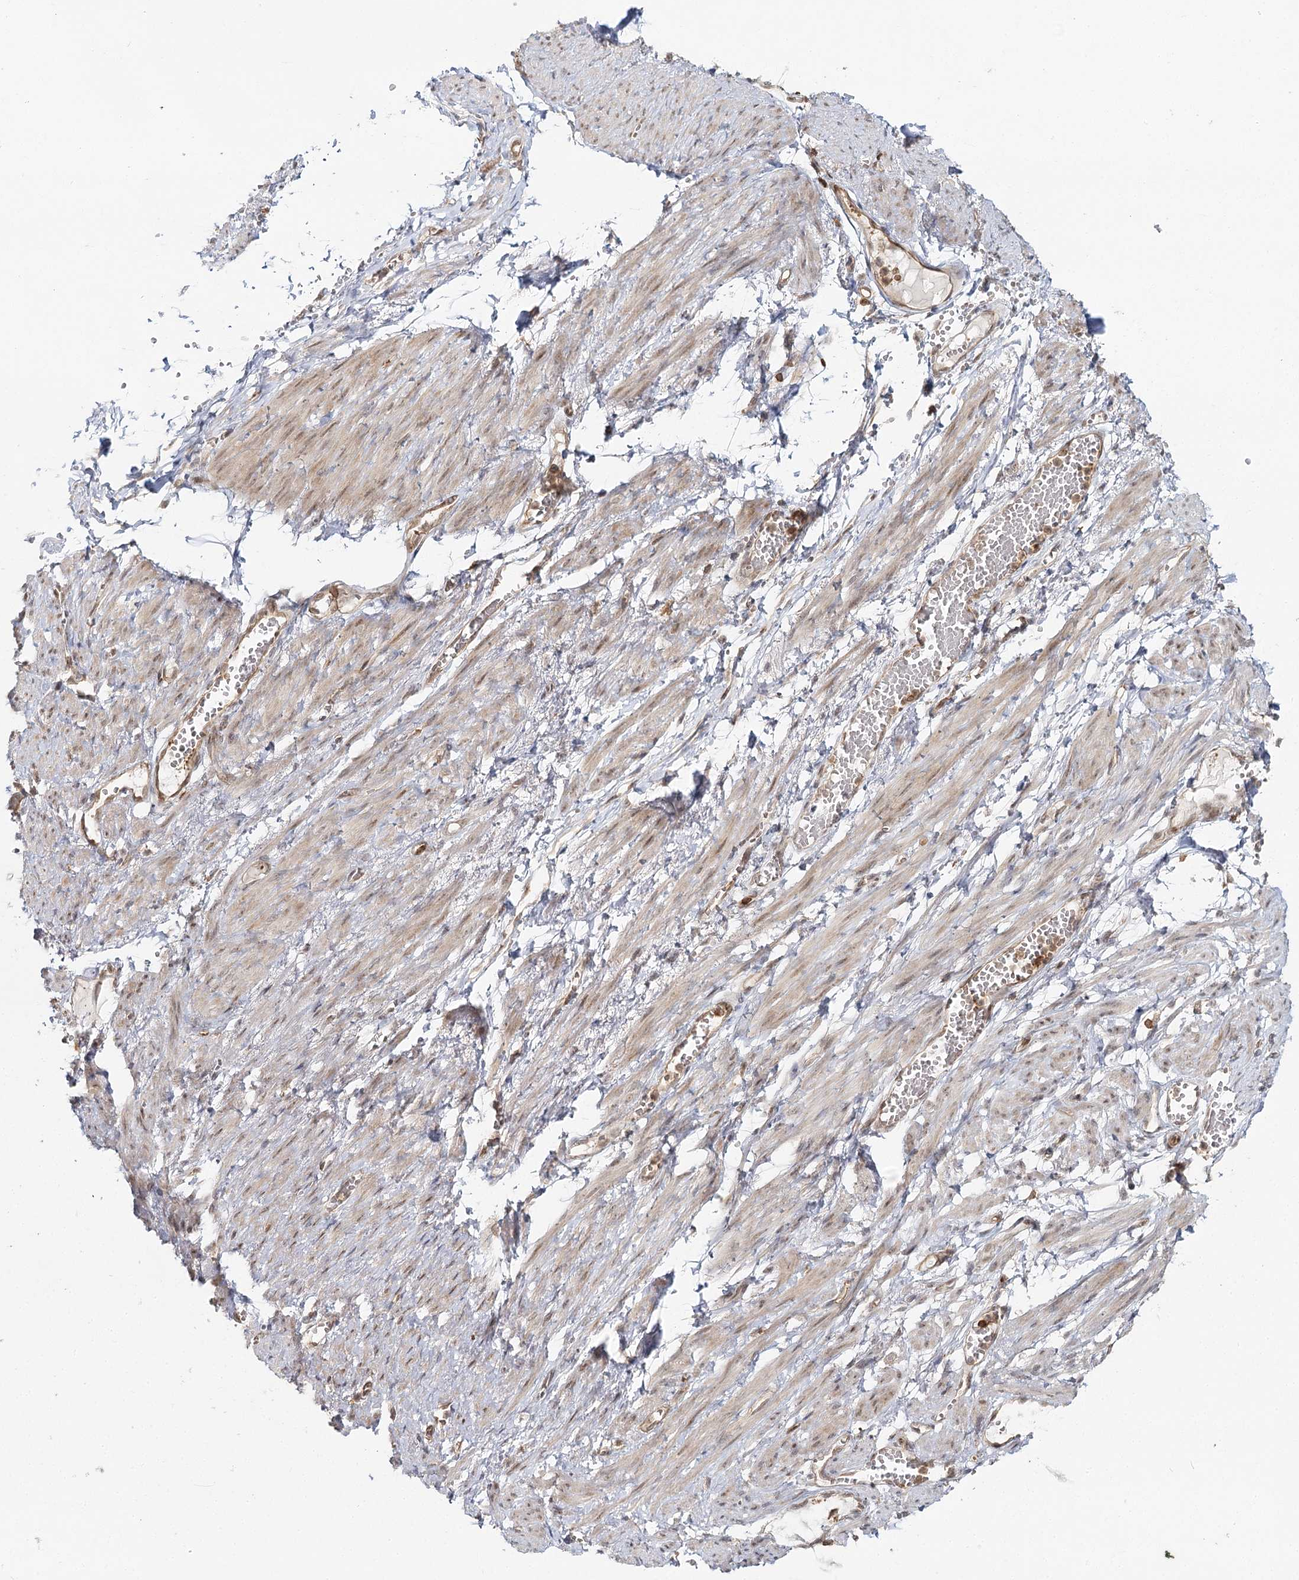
{"staining": {"intensity": "negative", "quantity": "none", "location": "none"}, "tissue": "adipose tissue", "cell_type": "Adipocytes", "image_type": "normal", "snomed": [{"axis": "morphology", "description": "Normal tissue, NOS"}, {"axis": "topography", "description": "Smooth muscle"}, {"axis": "topography", "description": "Peripheral nerve tissue"}], "caption": "Immunohistochemical staining of benign human adipose tissue displays no significant expression in adipocytes.", "gene": "FAM120B", "patient": {"sex": "female", "age": 39}}